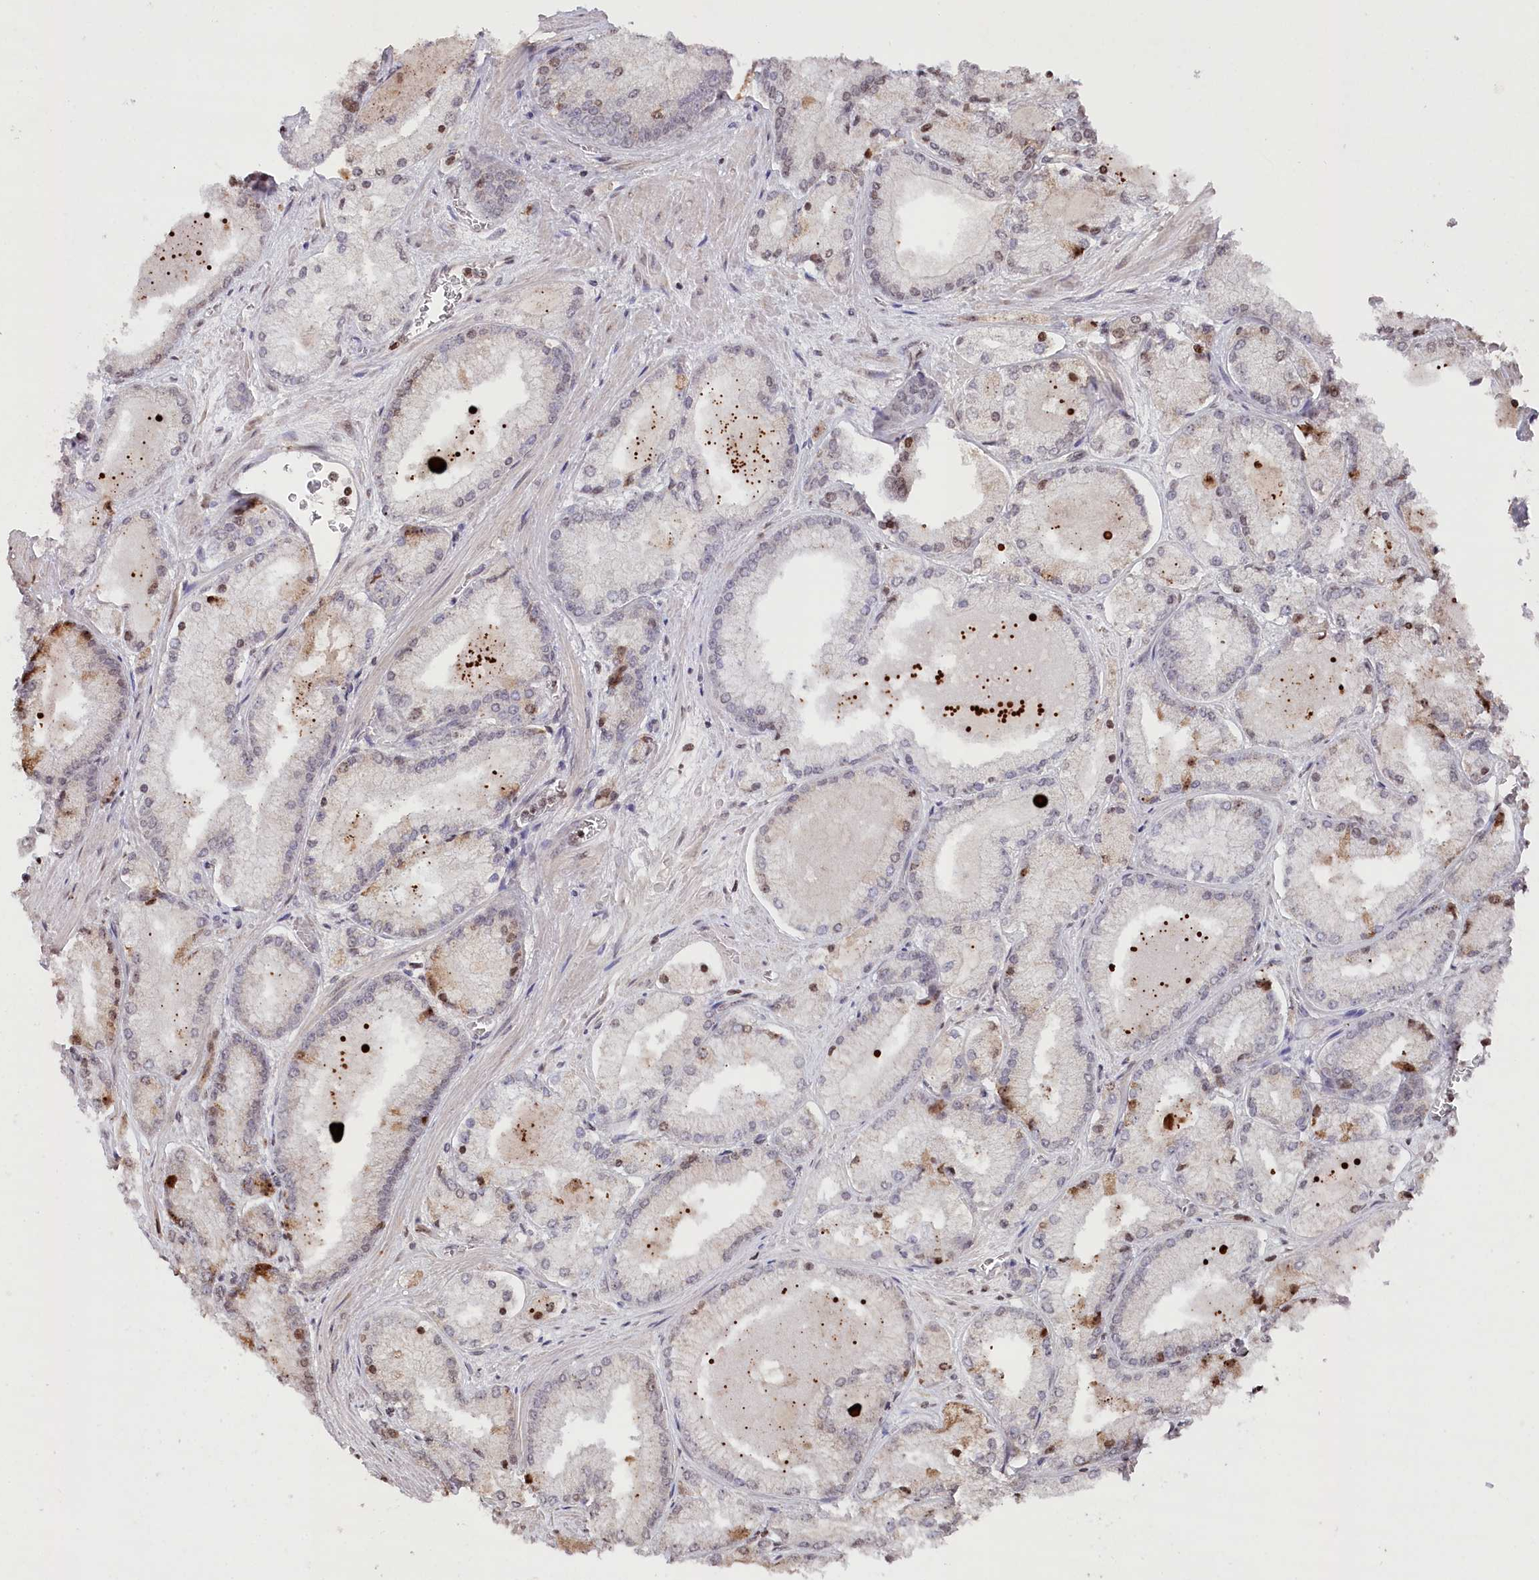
{"staining": {"intensity": "moderate", "quantity": "<25%", "location": "cytoplasmic/membranous,nuclear"}, "tissue": "prostate cancer", "cell_type": "Tumor cells", "image_type": "cancer", "snomed": [{"axis": "morphology", "description": "Adenocarcinoma, Low grade"}, {"axis": "topography", "description": "Prostate"}], "caption": "DAB immunohistochemical staining of prostate adenocarcinoma (low-grade) reveals moderate cytoplasmic/membranous and nuclear protein positivity in about <25% of tumor cells.", "gene": "CCSER2", "patient": {"sex": "male", "age": 74}}